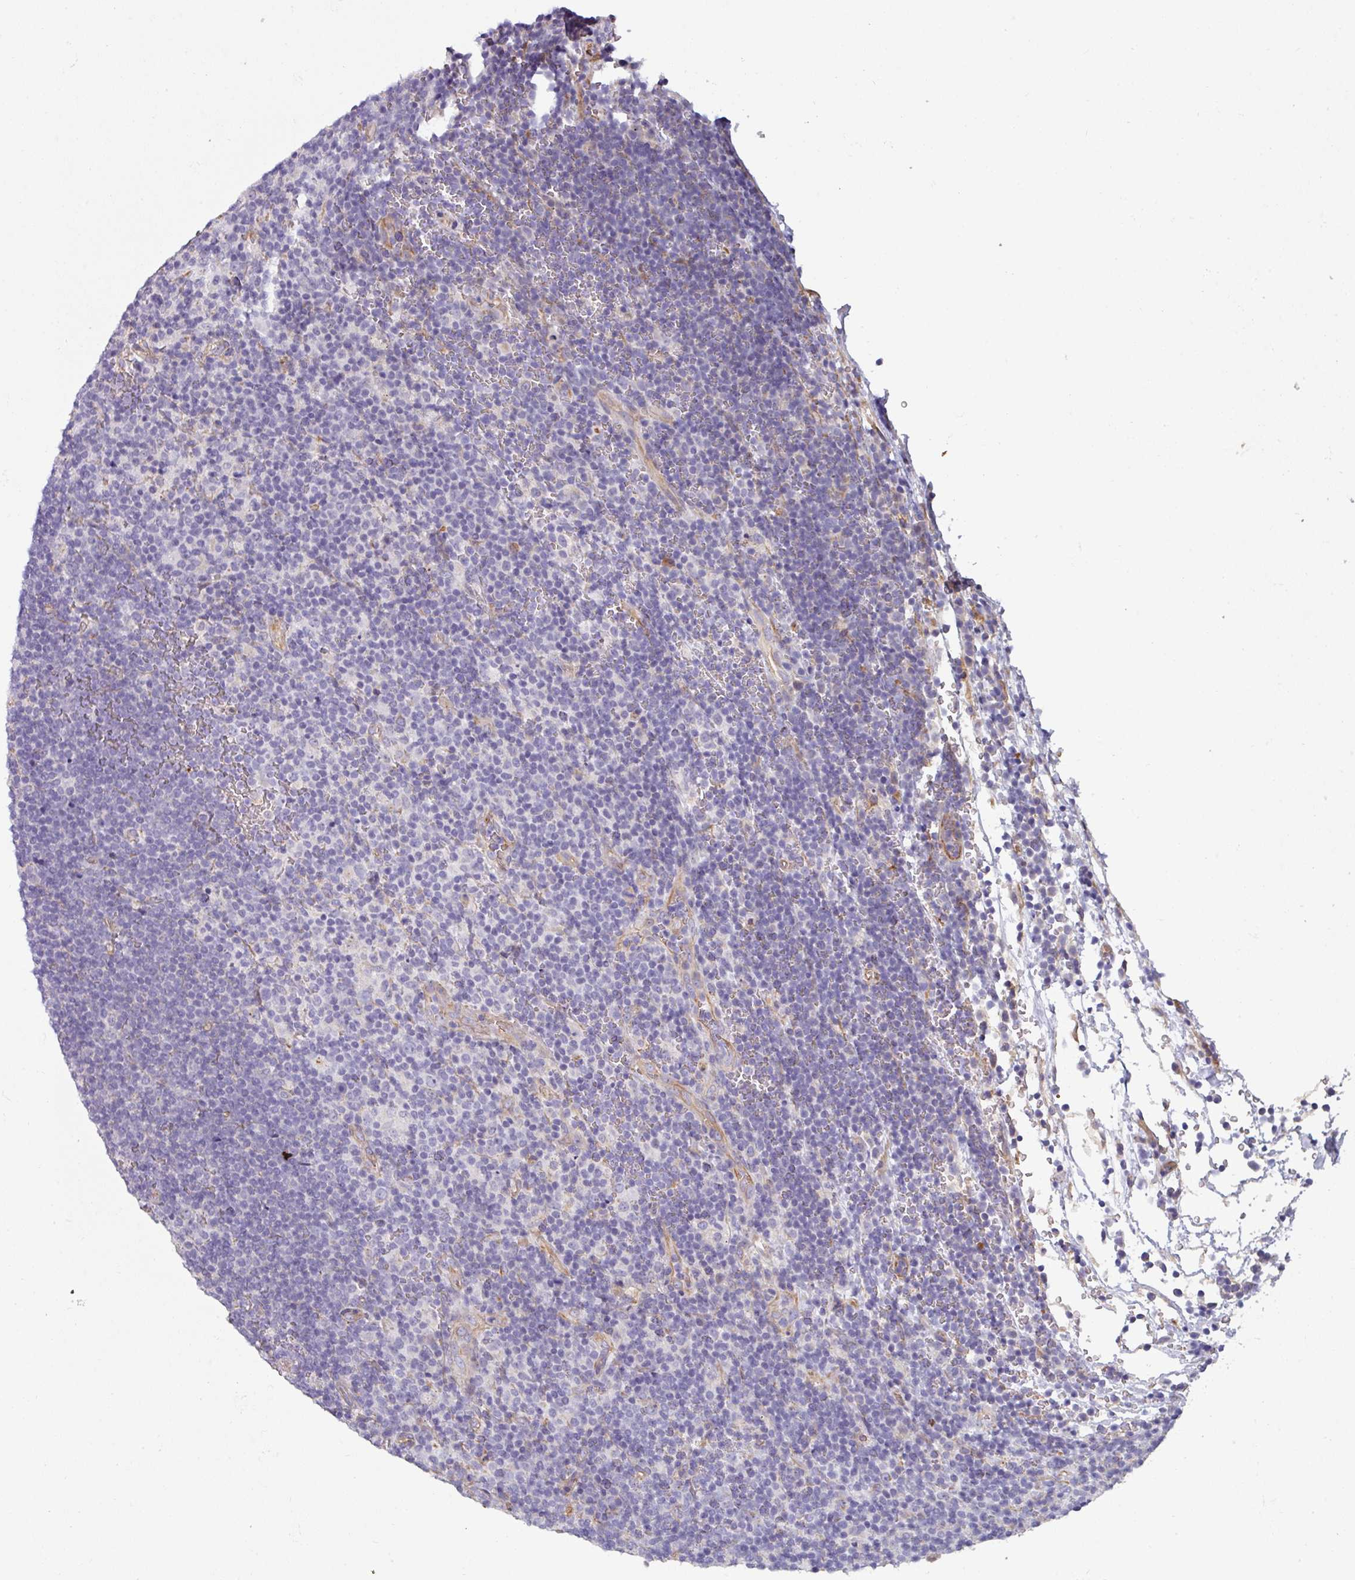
{"staining": {"intensity": "negative", "quantity": "none", "location": "none"}, "tissue": "lymphoma", "cell_type": "Tumor cells", "image_type": "cancer", "snomed": [{"axis": "morphology", "description": "Hodgkin's disease, NOS"}, {"axis": "topography", "description": "Lymph node"}], "caption": "DAB (3,3'-diaminobenzidine) immunohistochemical staining of human lymphoma demonstrates no significant positivity in tumor cells.", "gene": "BUD23", "patient": {"sex": "female", "age": 57}}